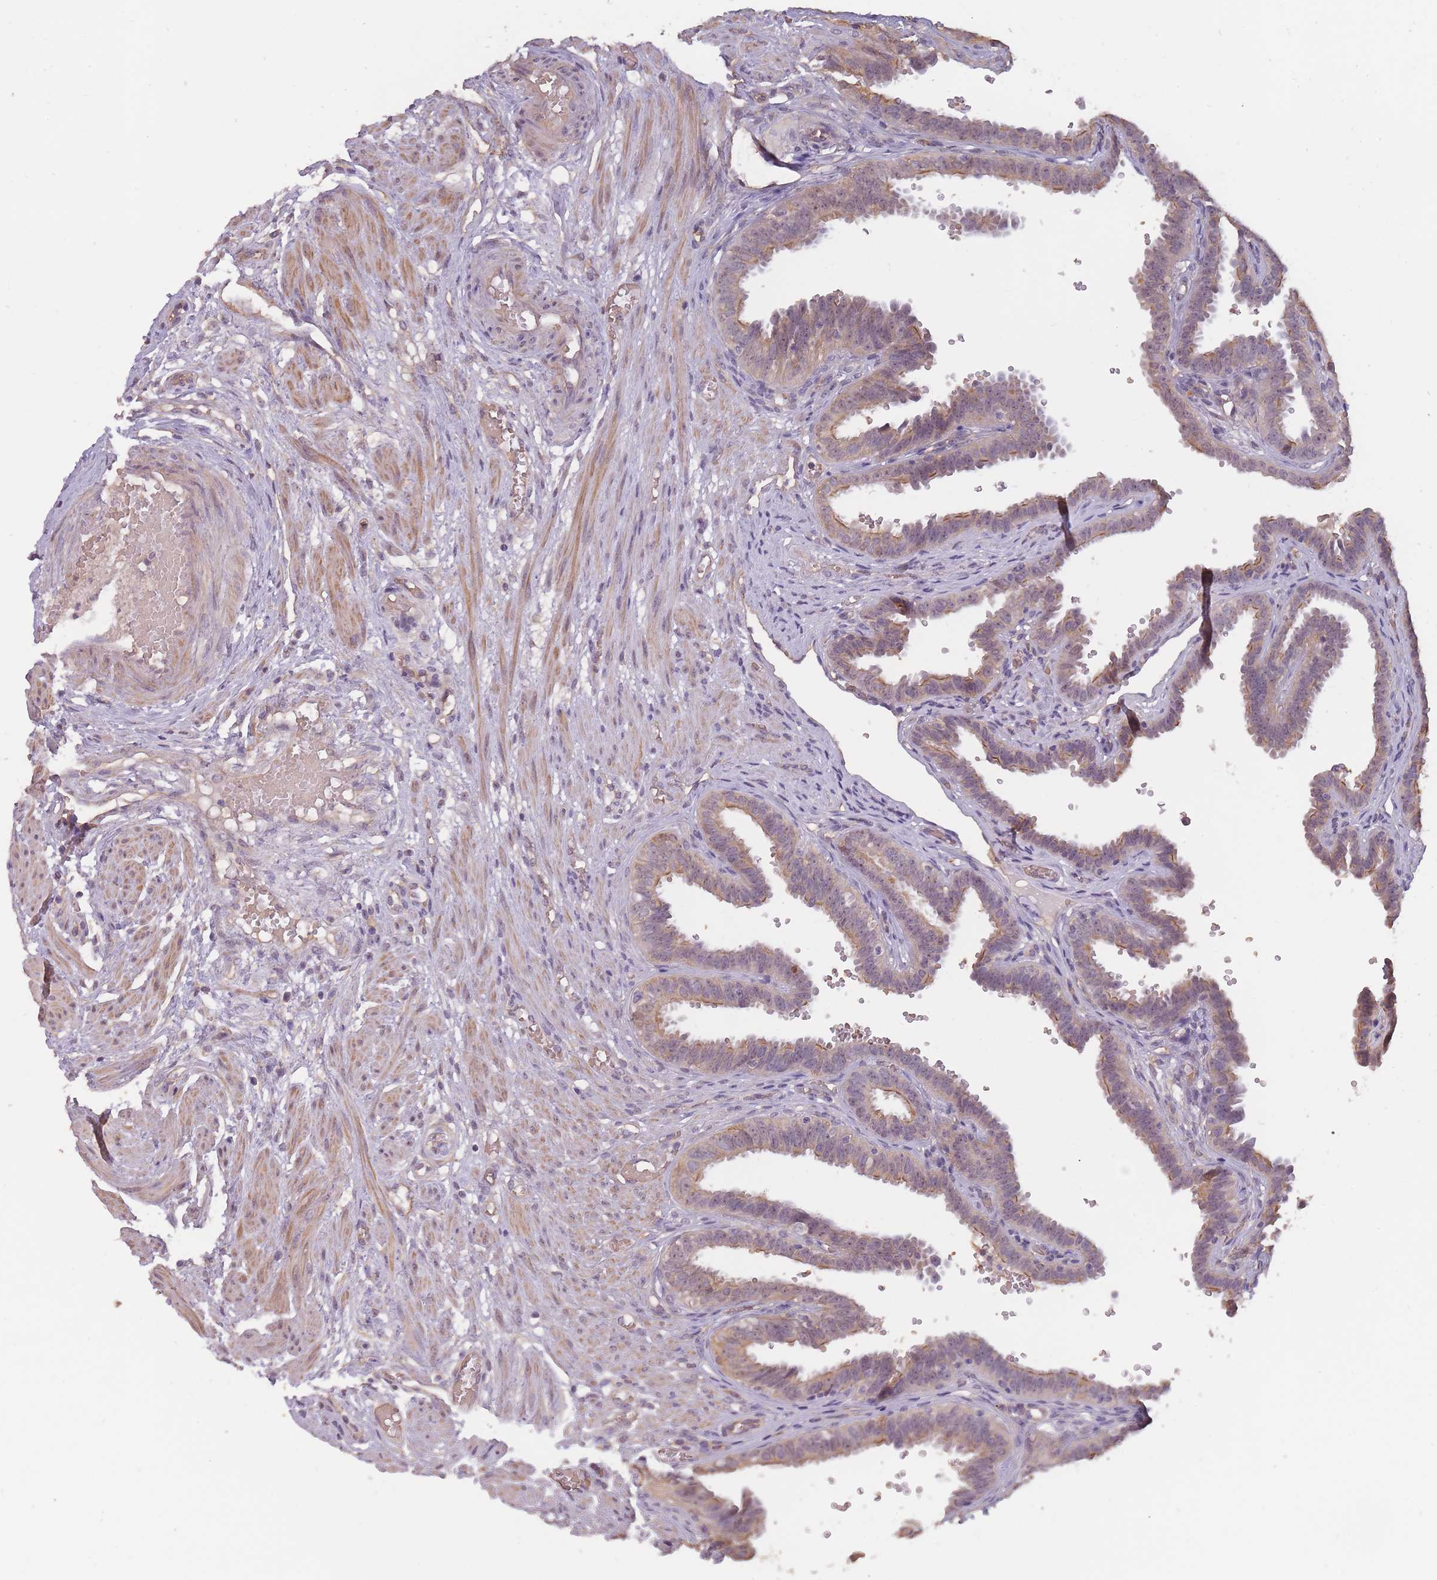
{"staining": {"intensity": "weak", "quantity": "25%-75%", "location": "cytoplasmic/membranous"}, "tissue": "fallopian tube", "cell_type": "Glandular cells", "image_type": "normal", "snomed": [{"axis": "morphology", "description": "Normal tissue, NOS"}, {"axis": "topography", "description": "Fallopian tube"}], "caption": "The micrograph displays a brown stain indicating the presence of a protein in the cytoplasmic/membranous of glandular cells in fallopian tube. (DAB (3,3'-diaminobenzidine) IHC, brown staining for protein, blue staining for nuclei).", "gene": "KIAA1755", "patient": {"sex": "female", "age": 37}}